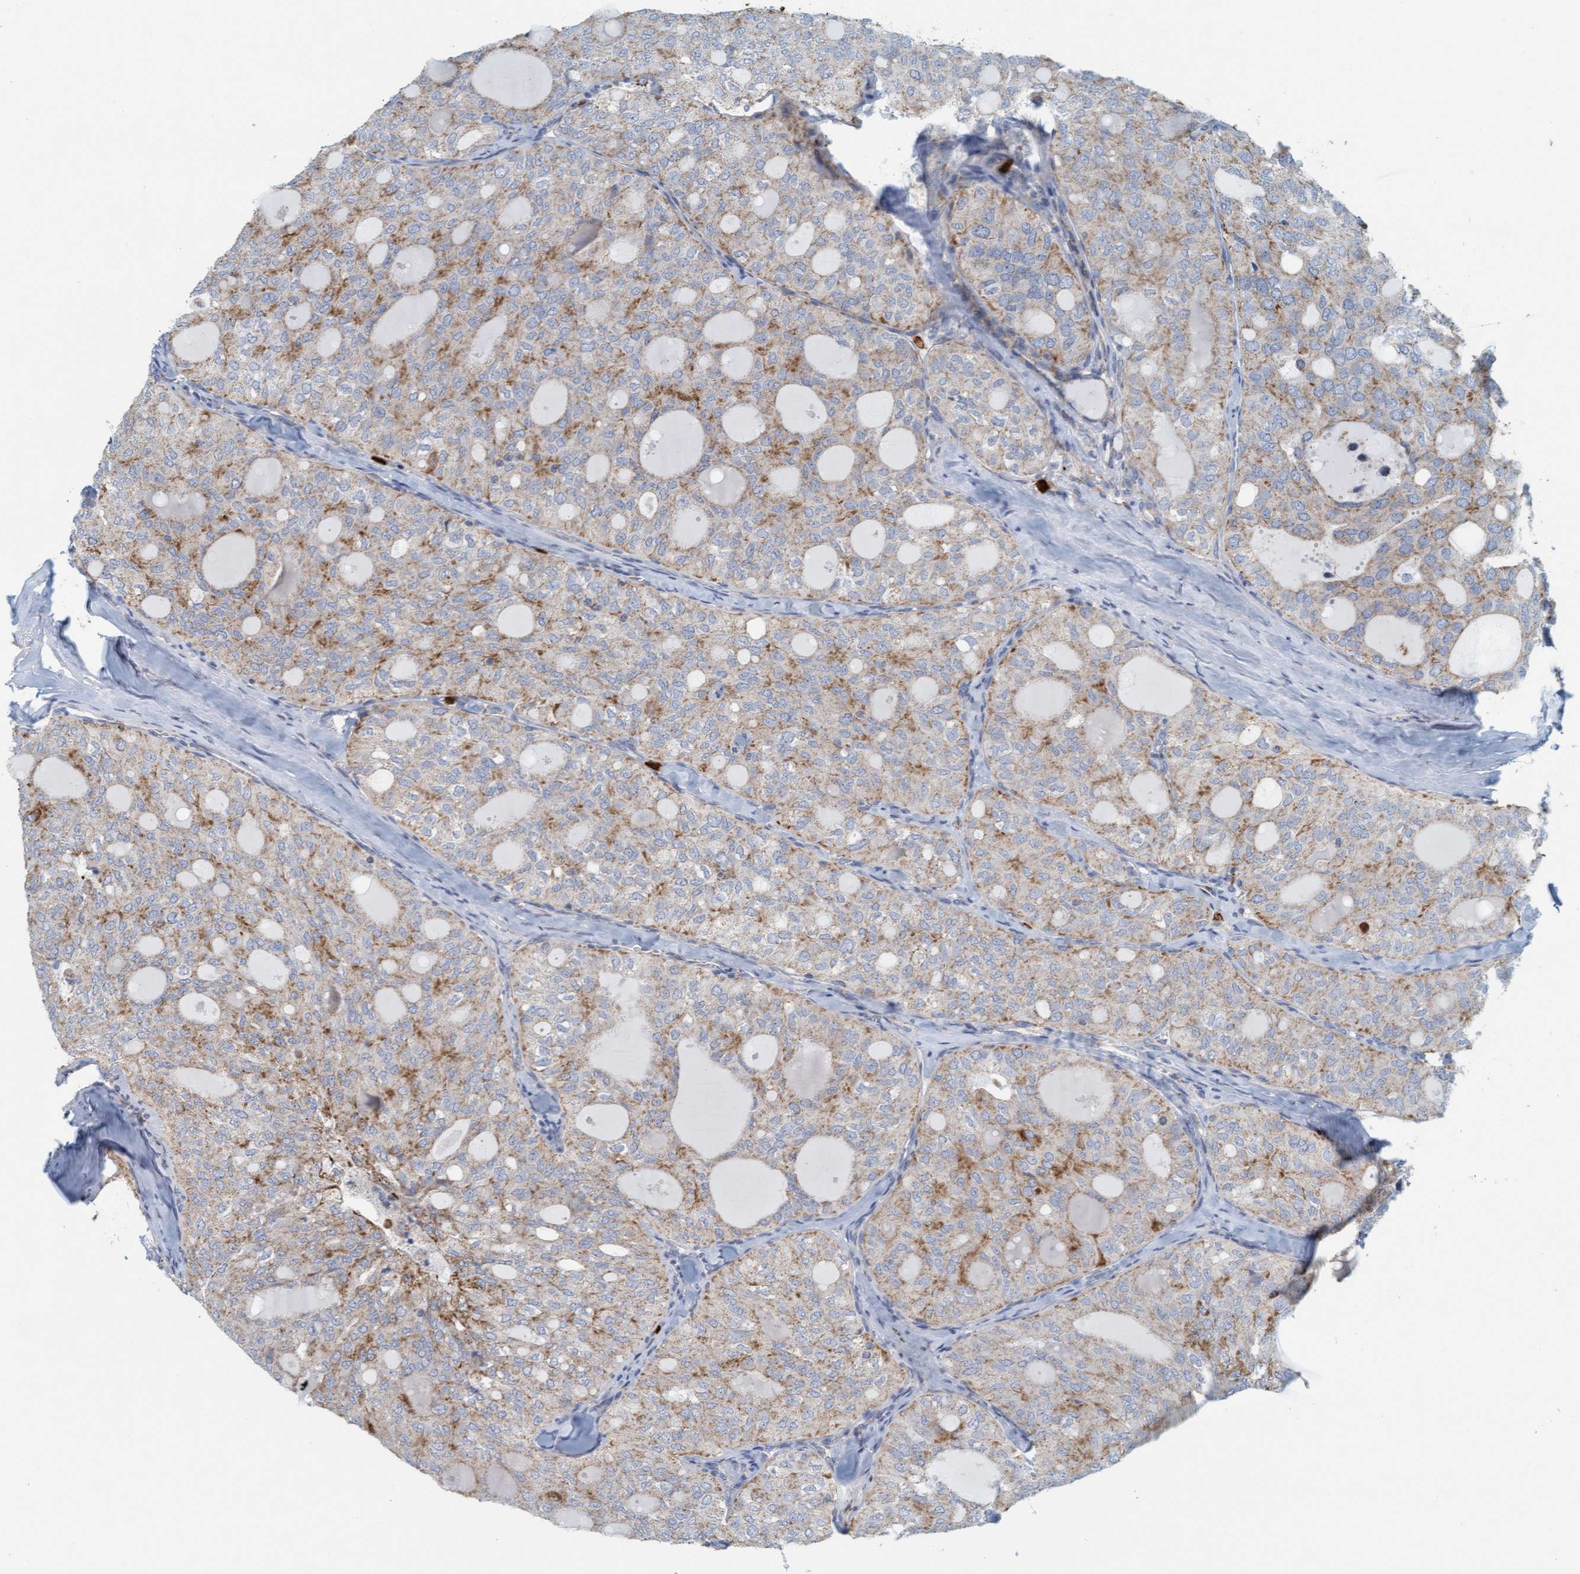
{"staining": {"intensity": "moderate", "quantity": "25%-75%", "location": "cytoplasmic/membranous"}, "tissue": "thyroid cancer", "cell_type": "Tumor cells", "image_type": "cancer", "snomed": [{"axis": "morphology", "description": "Follicular adenoma carcinoma, NOS"}, {"axis": "topography", "description": "Thyroid gland"}], "caption": "Moderate cytoplasmic/membranous staining for a protein is appreciated in about 25%-75% of tumor cells of thyroid cancer using IHC.", "gene": "B9D1", "patient": {"sex": "male", "age": 75}}